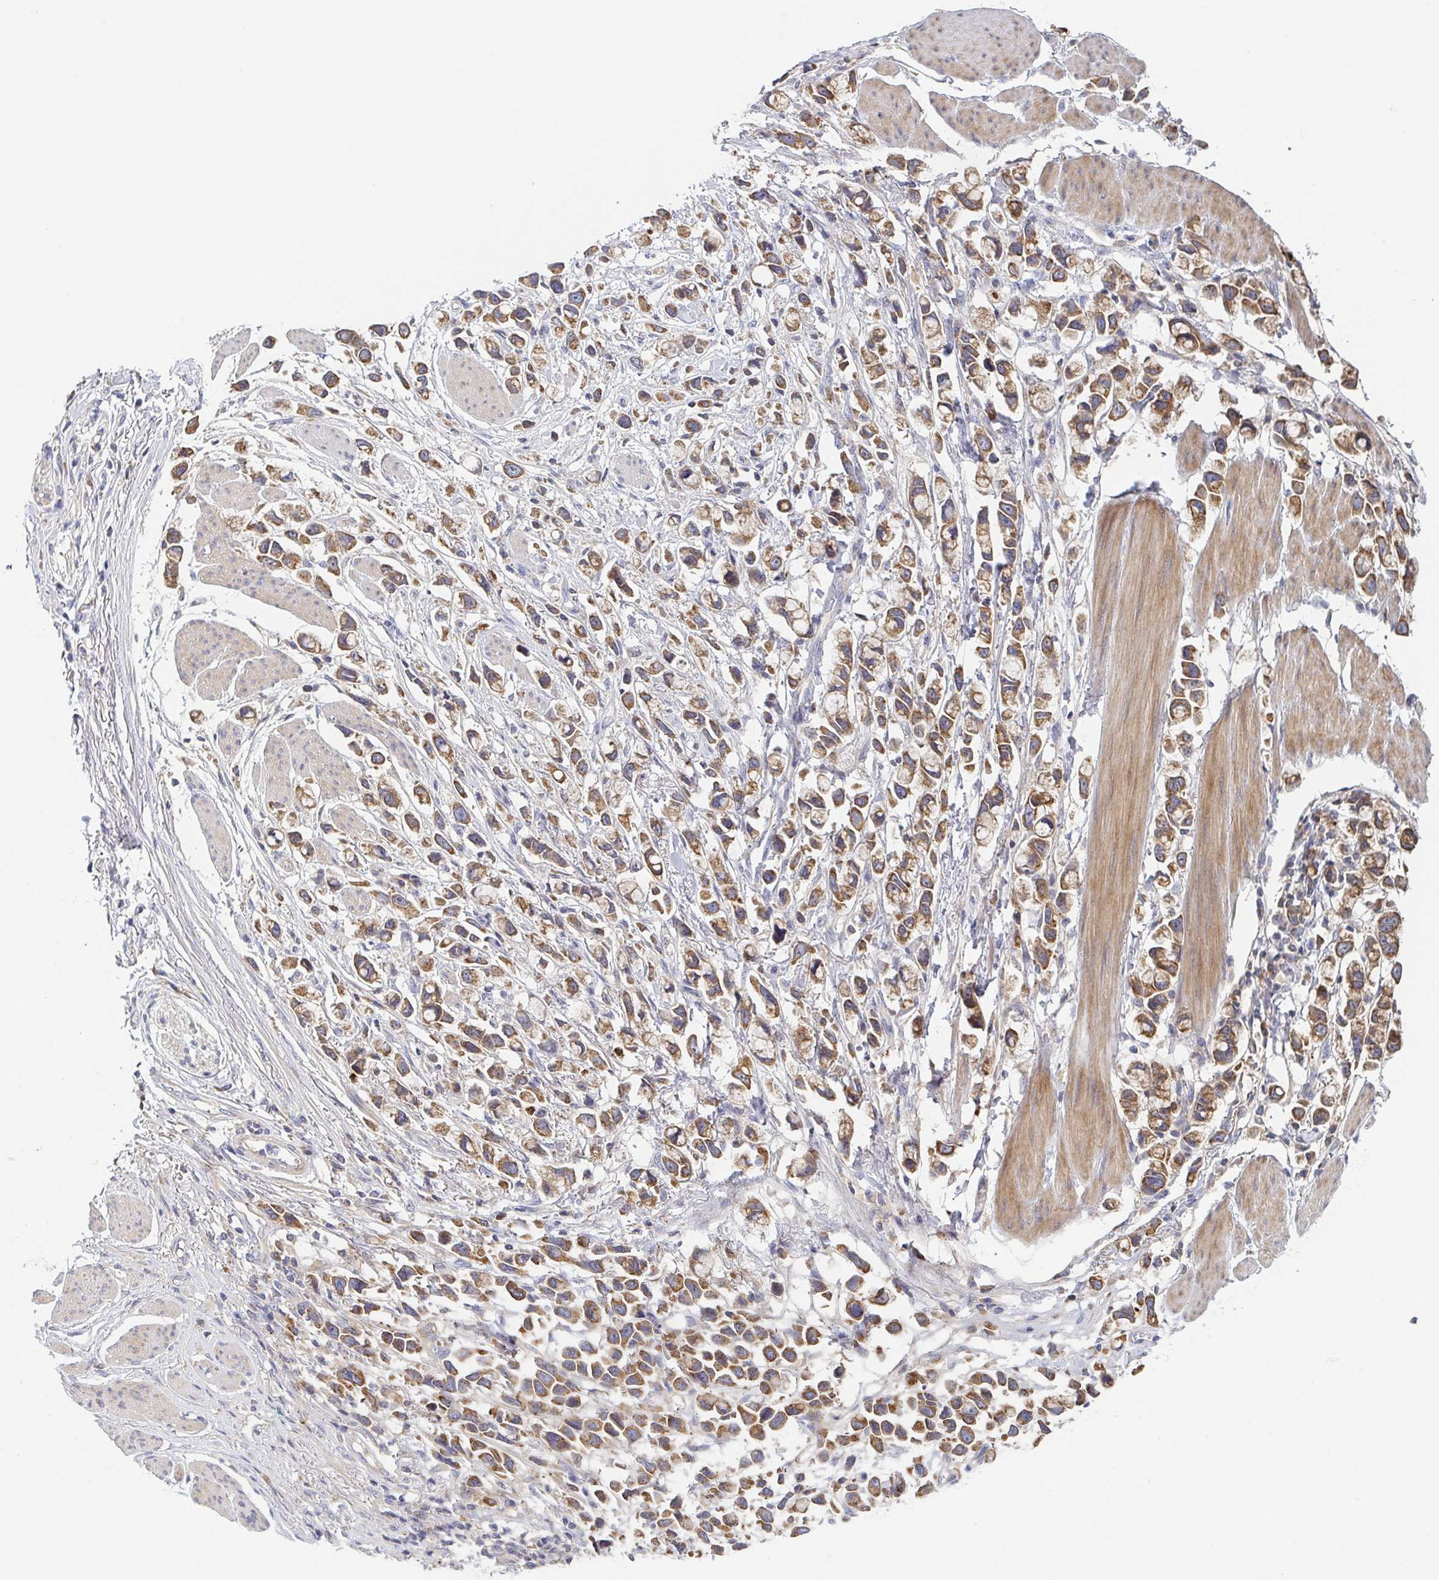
{"staining": {"intensity": "moderate", "quantity": ">75%", "location": "cytoplasmic/membranous"}, "tissue": "stomach cancer", "cell_type": "Tumor cells", "image_type": "cancer", "snomed": [{"axis": "morphology", "description": "Adenocarcinoma, NOS"}, {"axis": "topography", "description": "Stomach"}], "caption": "Human adenocarcinoma (stomach) stained for a protein (brown) demonstrates moderate cytoplasmic/membranous positive expression in about >75% of tumor cells.", "gene": "TUFT1", "patient": {"sex": "female", "age": 81}}